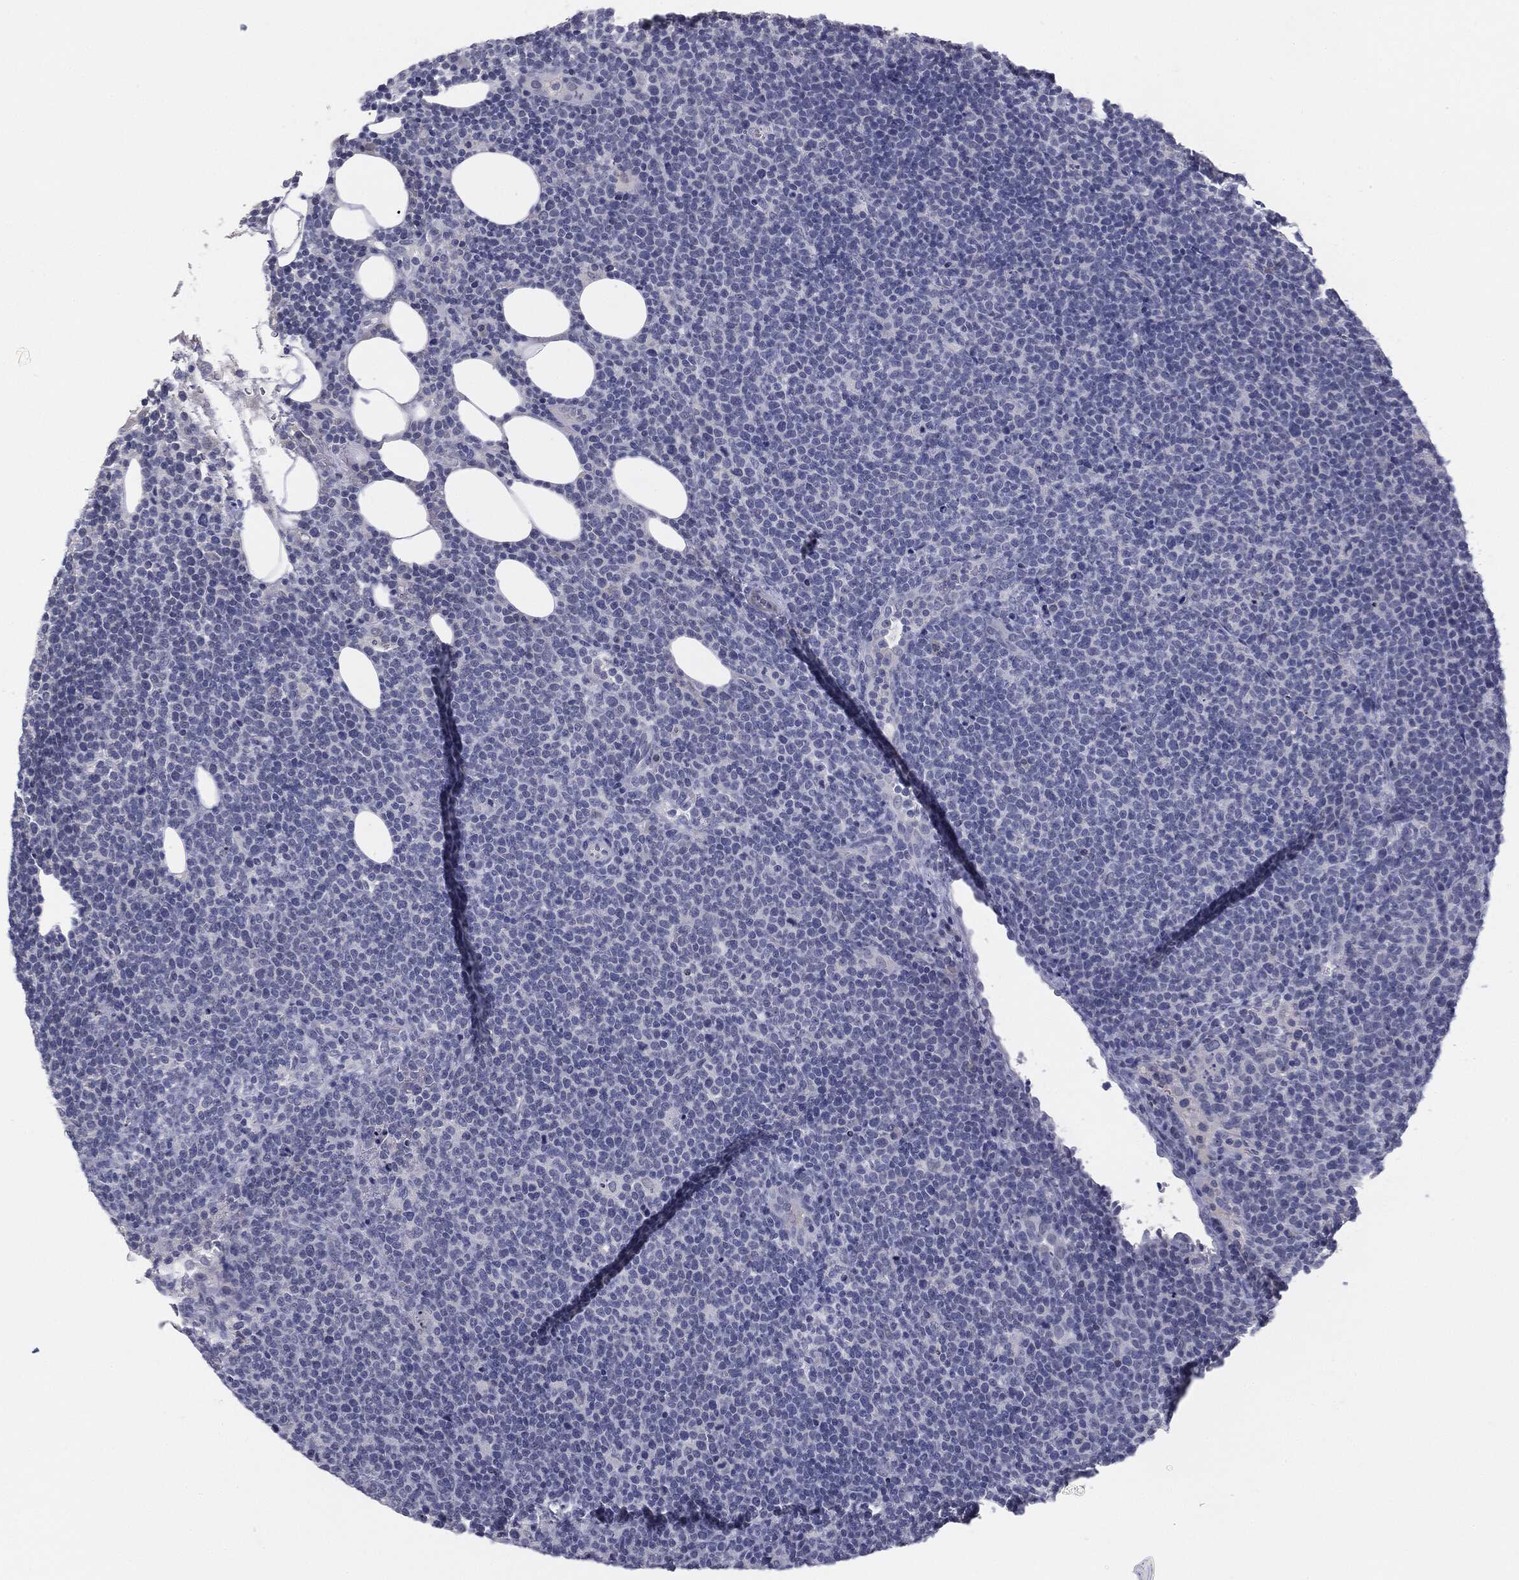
{"staining": {"intensity": "negative", "quantity": "none", "location": "none"}, "tissue": "lymphoma", "cell_type": "Tumor cells", "image_type": "cancer", "snomed": [{"axis": "morphology", "description": "Malignant lymphoma, non-Hodgkin's type, High grade"}, {"axis": "topography", "description": "Lymph node"}], "caption": "Photomicrograph shows no protein staining in tumor cells of high-grade malignant lymphoma, non-Hodgkin's type tissue.", "gene": "MUC1", "patient": {"sex": "male", "age": 61}}